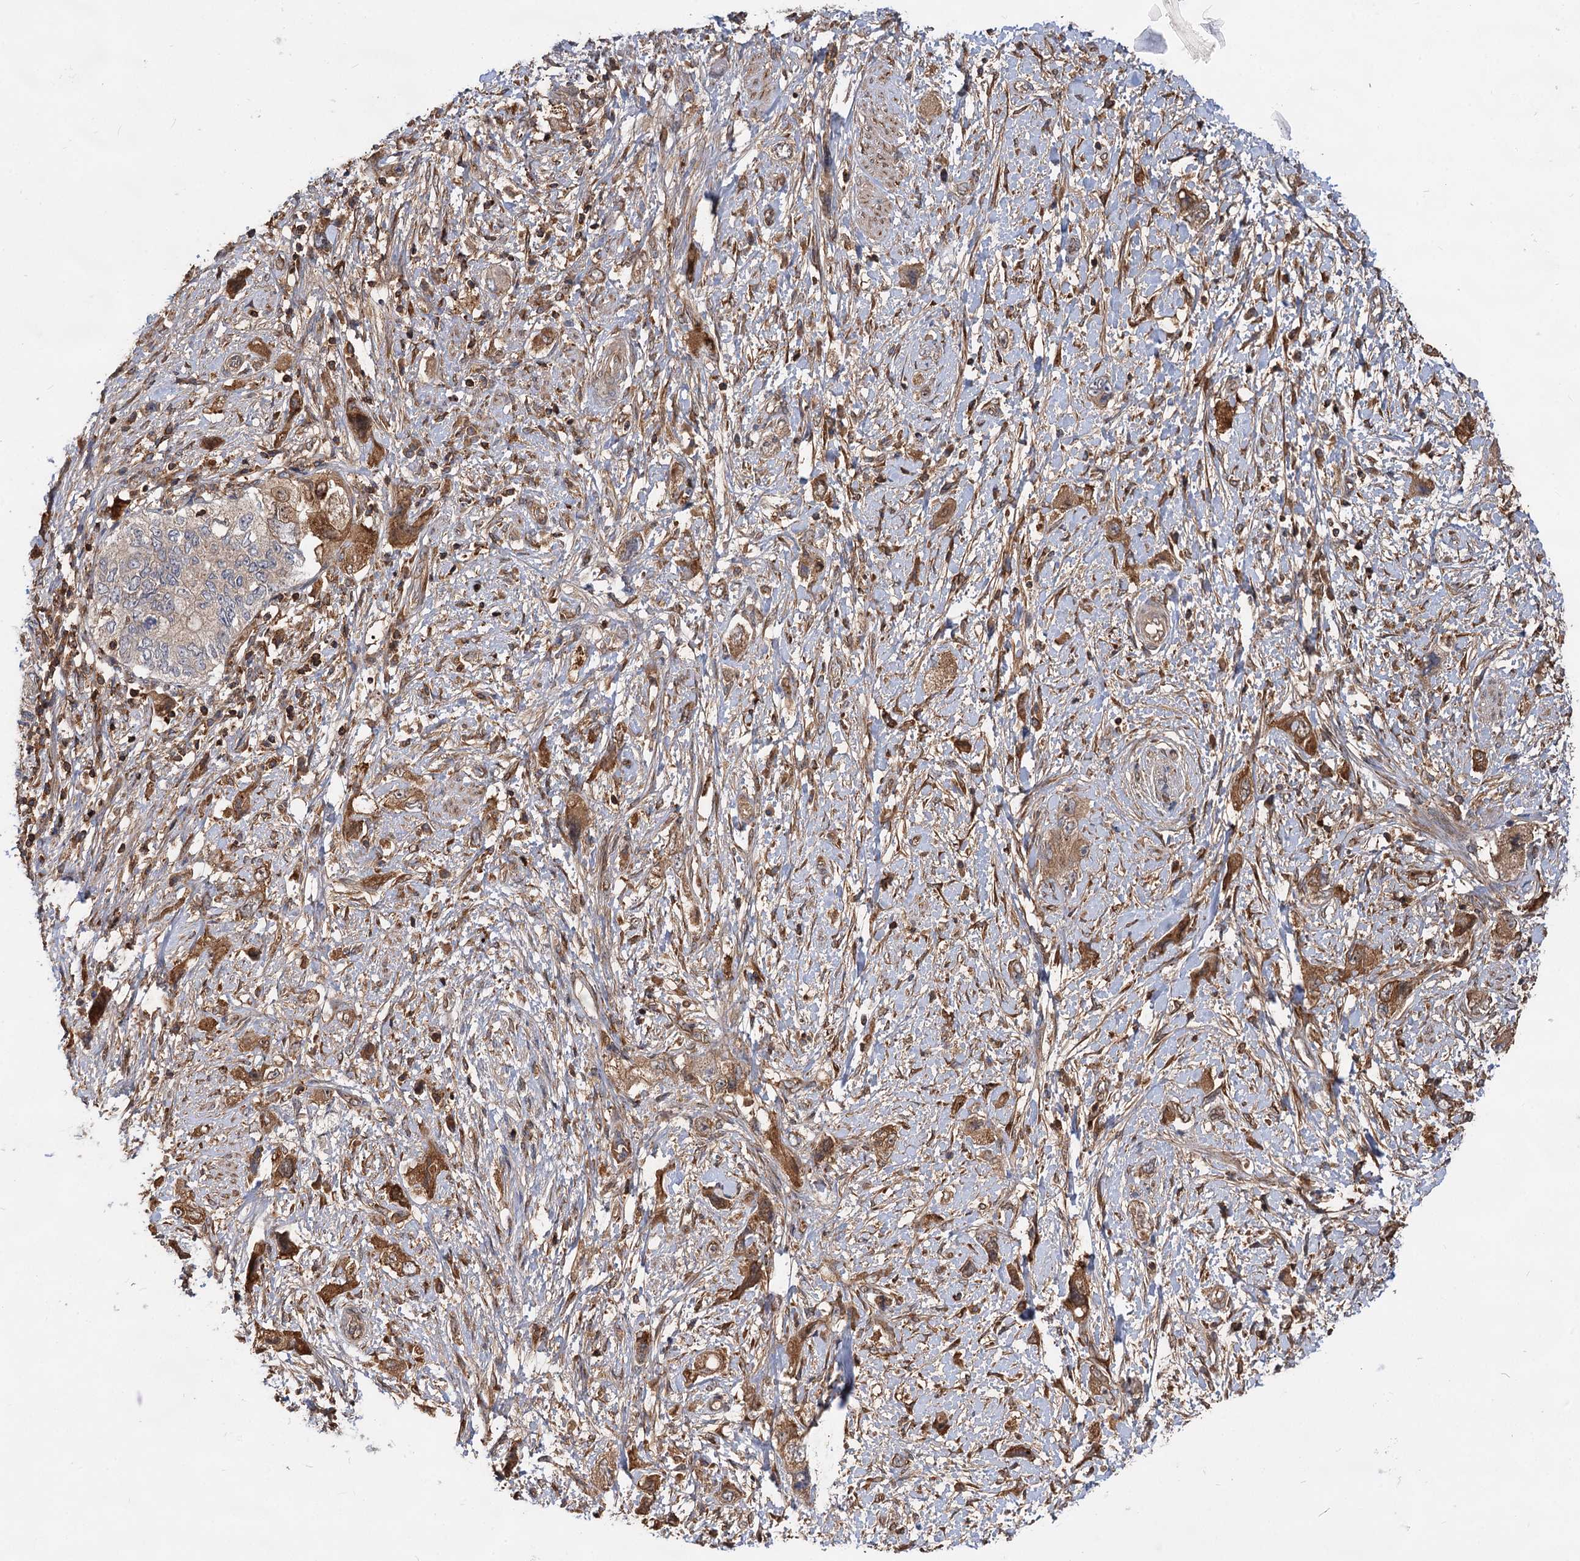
{"staining": {"intensity": "moderate", "quantity": ">75%", "location": "cytoplasmic/membranous"}, "tissue": "pancreatic cancer", "cell_type": "Tumor cells", "image_type": "cancer", "snomed": [{"axis": "morphology", "description": "Adenocarcinoma, NOS"}, {"axis": "topography", "description": "Pancreas"}], "caption": "An image of human adenocarcinoma (pancreatic) stained for a protein exhibits moderate cytoplasmic/membranous brown staining in tumor cells.", "gene": "PACS1", "patient": {"sex": "female", "age": 73}}